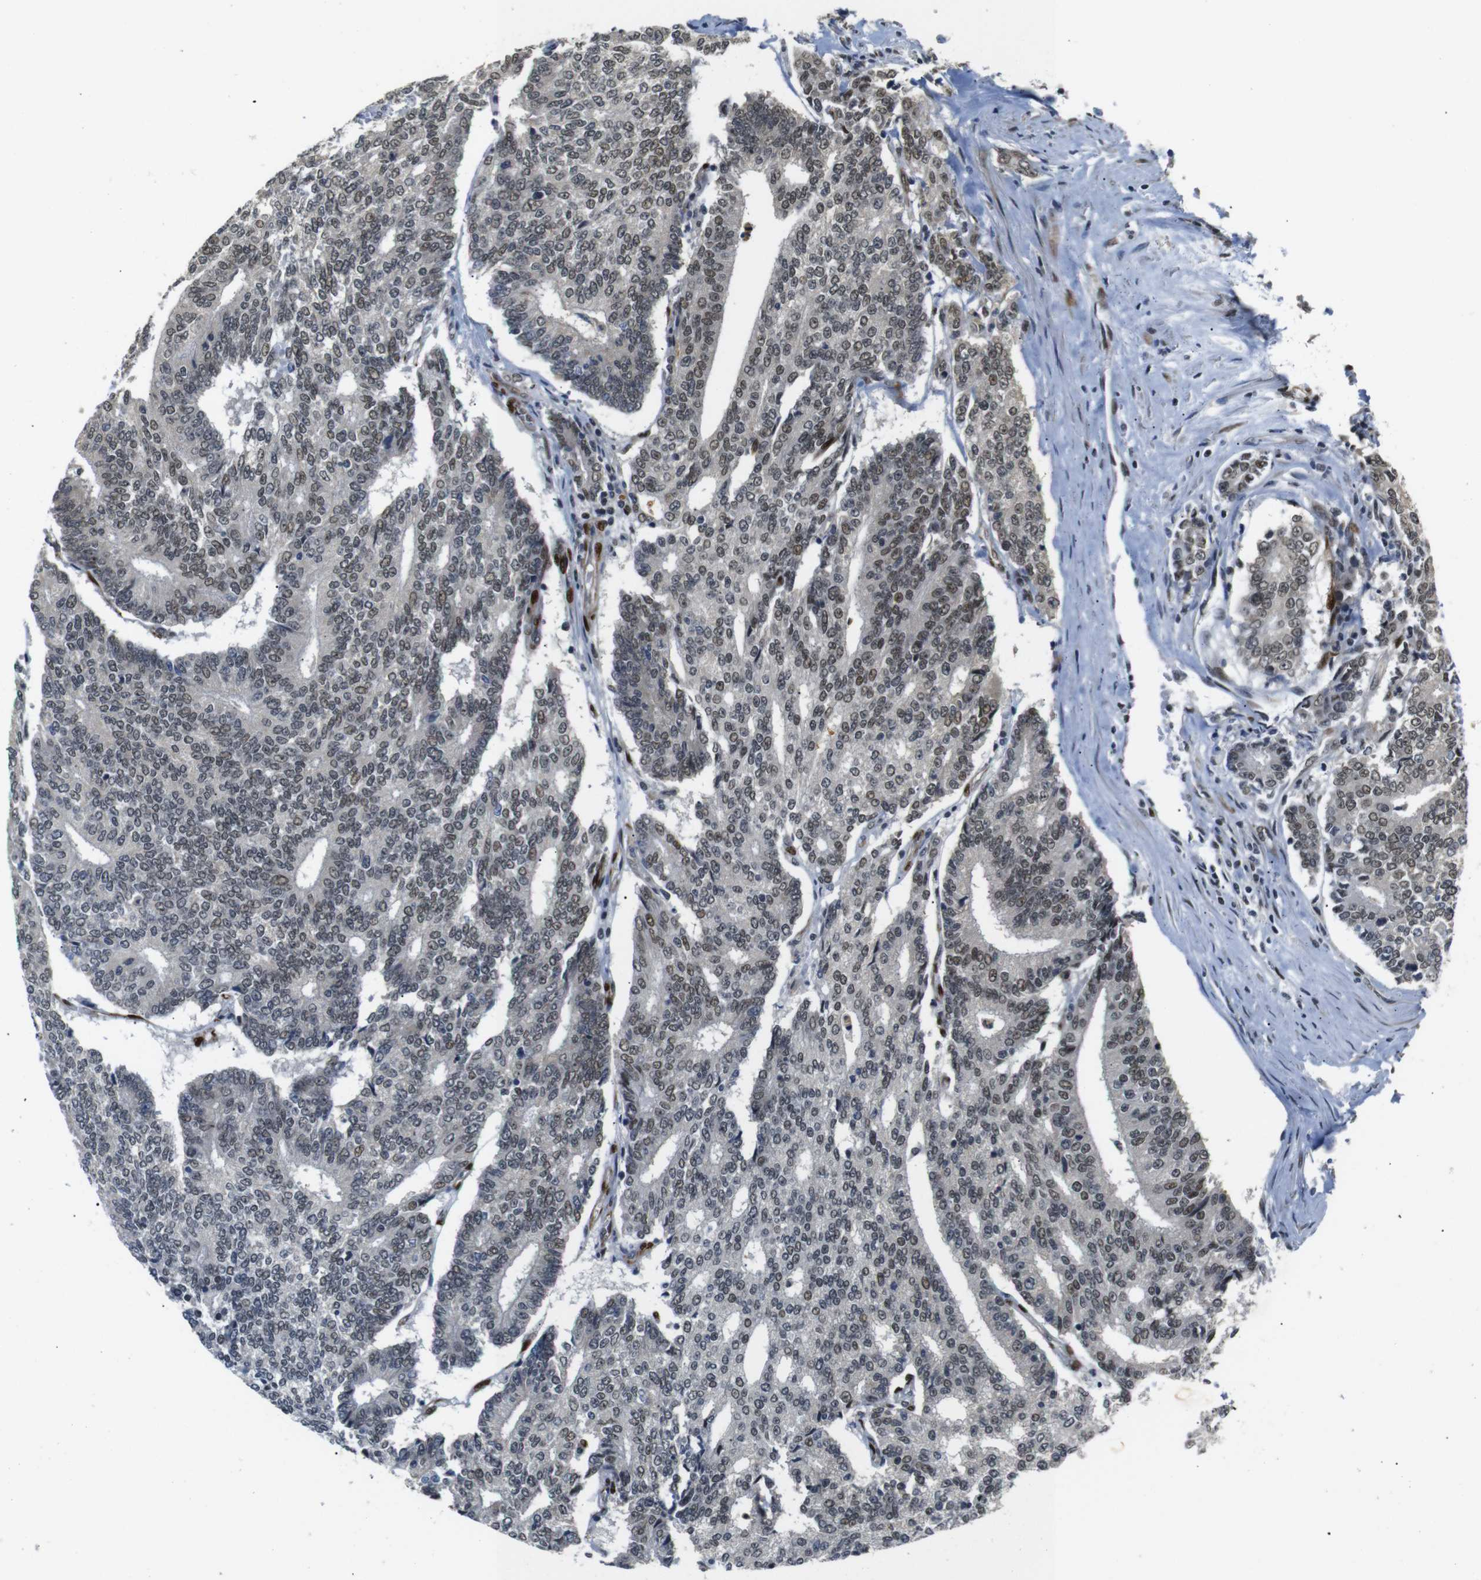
{"staining": {"intensity": "weak", "quantity": "25%-75%", "location": "nuclear"}, "tissue": "prostate cancer", "cell_type": "Tumor cells", "image_type": "cancer", "snomed": [{"axis": "morphology", "description": "Normal tissue, NOS"}, {"axis": "morphology", "description": "Adenocarcinoma, High grade"}, {"axis": "topography", "description": "Prostate"}, {"axis": "topography", "description": "Seminal veicle"}], "caption": "The photomicrograph reveals staining of prostate adenocarcinoma (high-grade), revealing weak nuclear protein positivity (brown color) within tumor cells.", "gene": "TBX2", "patient": {"sex": "male", "age": 55}}